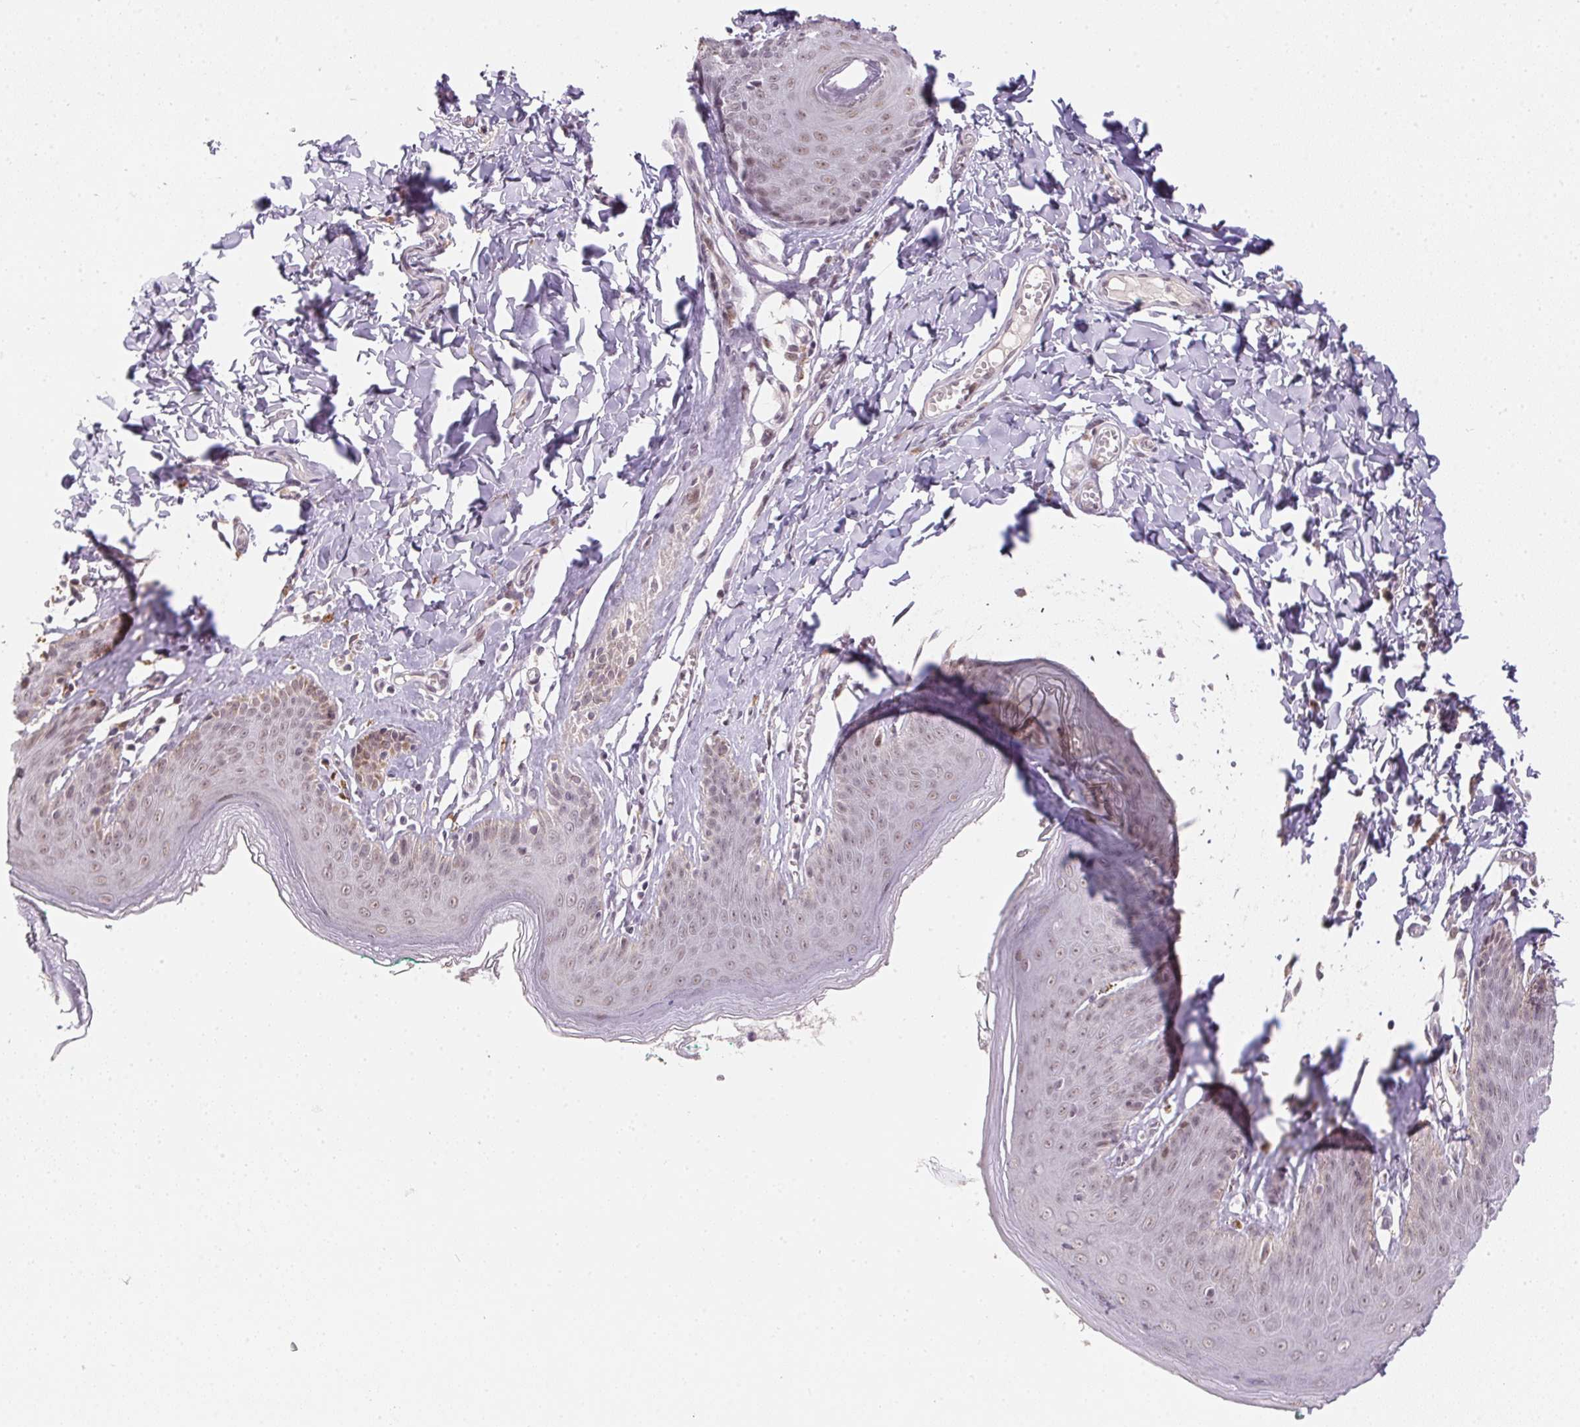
{"staining": {"intensity": "weak", "quantity": ">75%", "location": "nuclear"}, "tissue": "skin", "cell_type": "Epidermal cells", "image_type": "normal", "snomed": [{"axis": "morphology", "description": "Normal tissue, NOS"}, {"axis": "topography", "description": "Vulva"}, {"axis": "topography", "description": "Peripheral nerve tissue"}], "caption": "Immunohistochemical staining of benign human skin displays low levels of weak nuclear positivity in about >75% of epidermal cells. (Brightfield microscopy of DAB IHC at high magnification).", "gene": "KDM4D", "patient": {"sex": "female", "age": 66}}